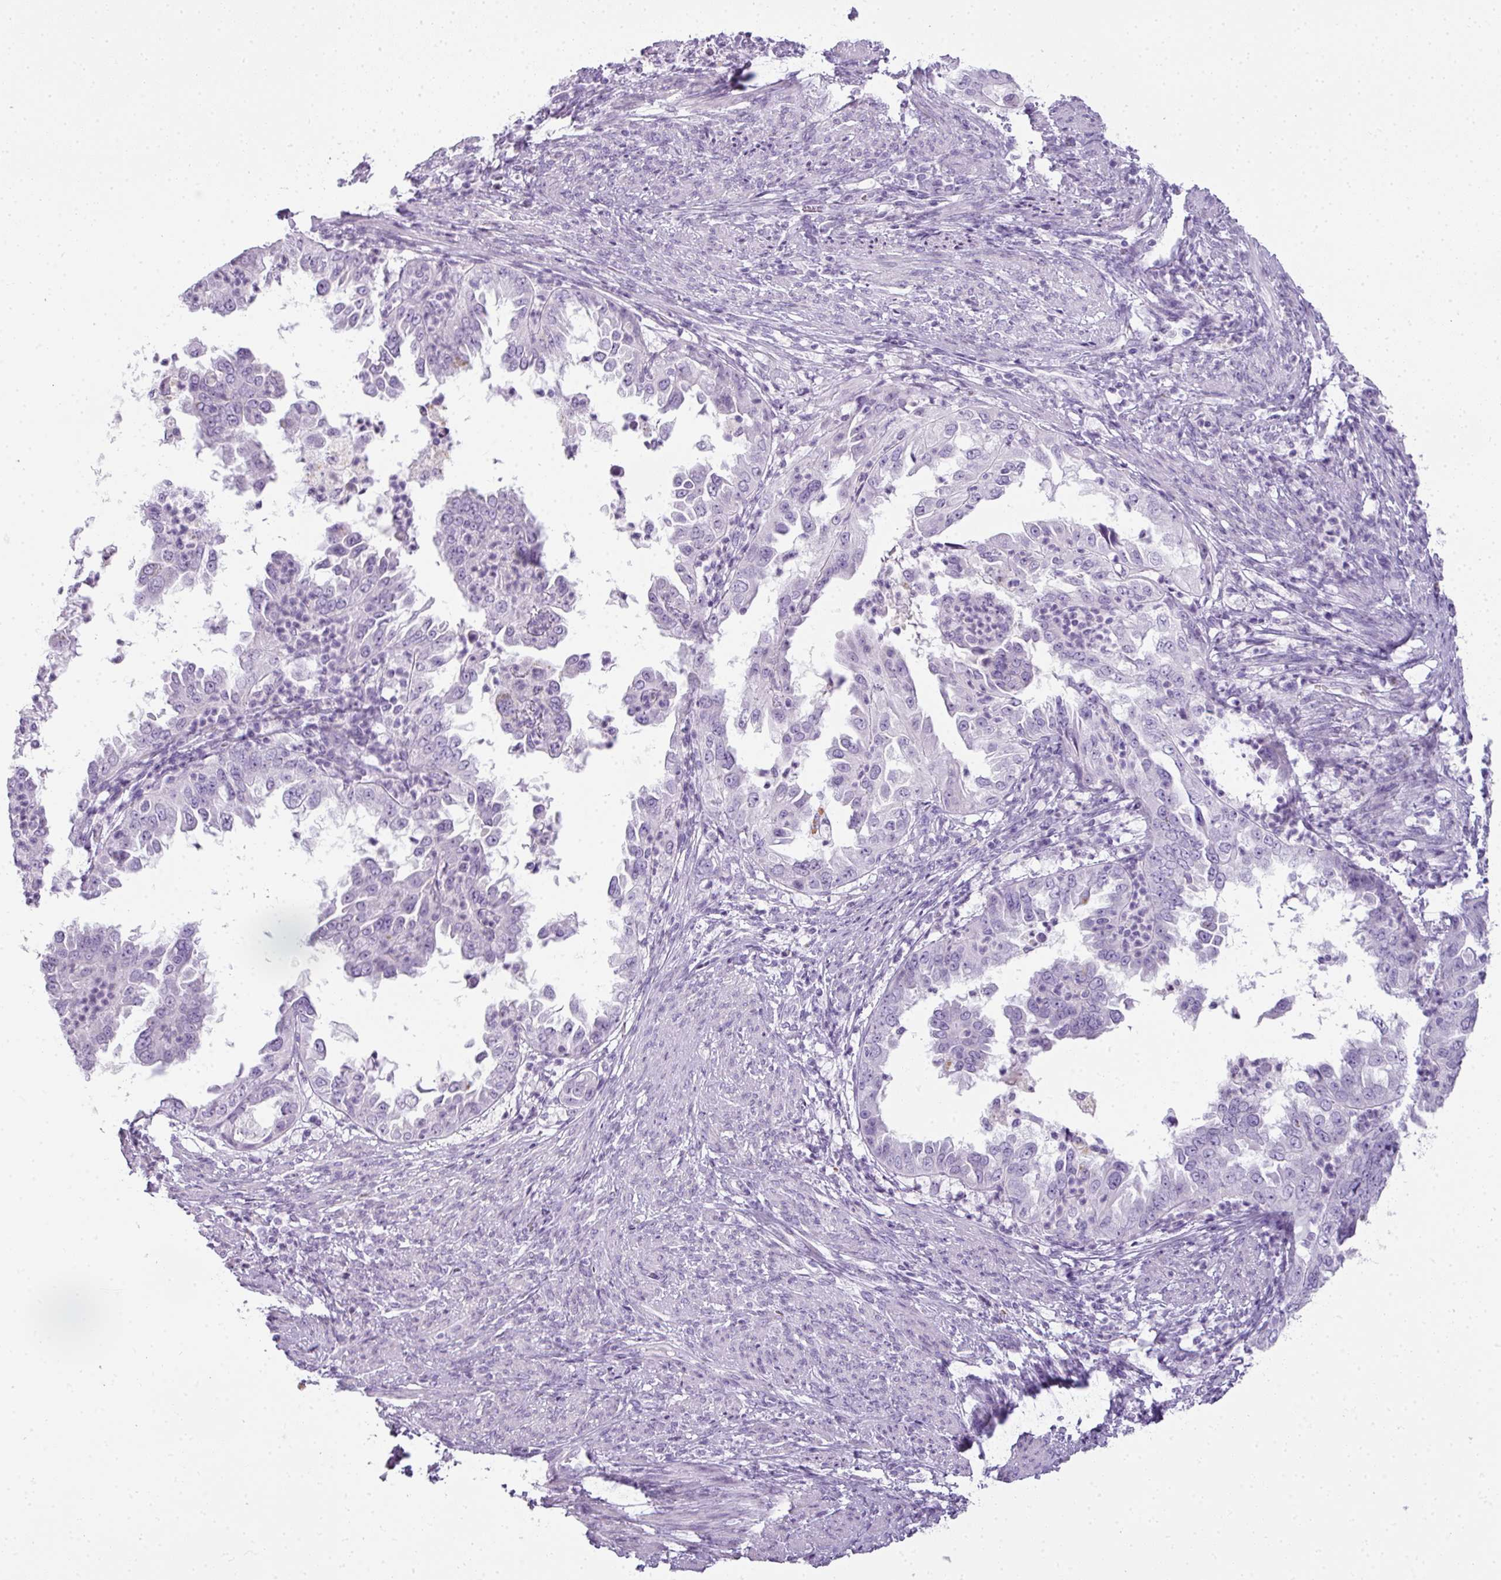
{"staining": {"intensity": "negative", "quantity": "none", "location": "none"}, "tissue": "endometrial cancer", "cell_type": "Tumor cells", "image_type": "cancer", "snomed": [{"axis": "morphology", "description": "Adenocarcinoma, NOS"}, {"axis": "topography", "description": "Endometrium"}], "caption": "Immunohistochemistry (IHC) photomicrograph of human endometrial cancer stained for a protein (brown), which reveals no staining in tumor cells.", "gene": "RBMY1F", "patient": {"sex": "female", "age": 85}}